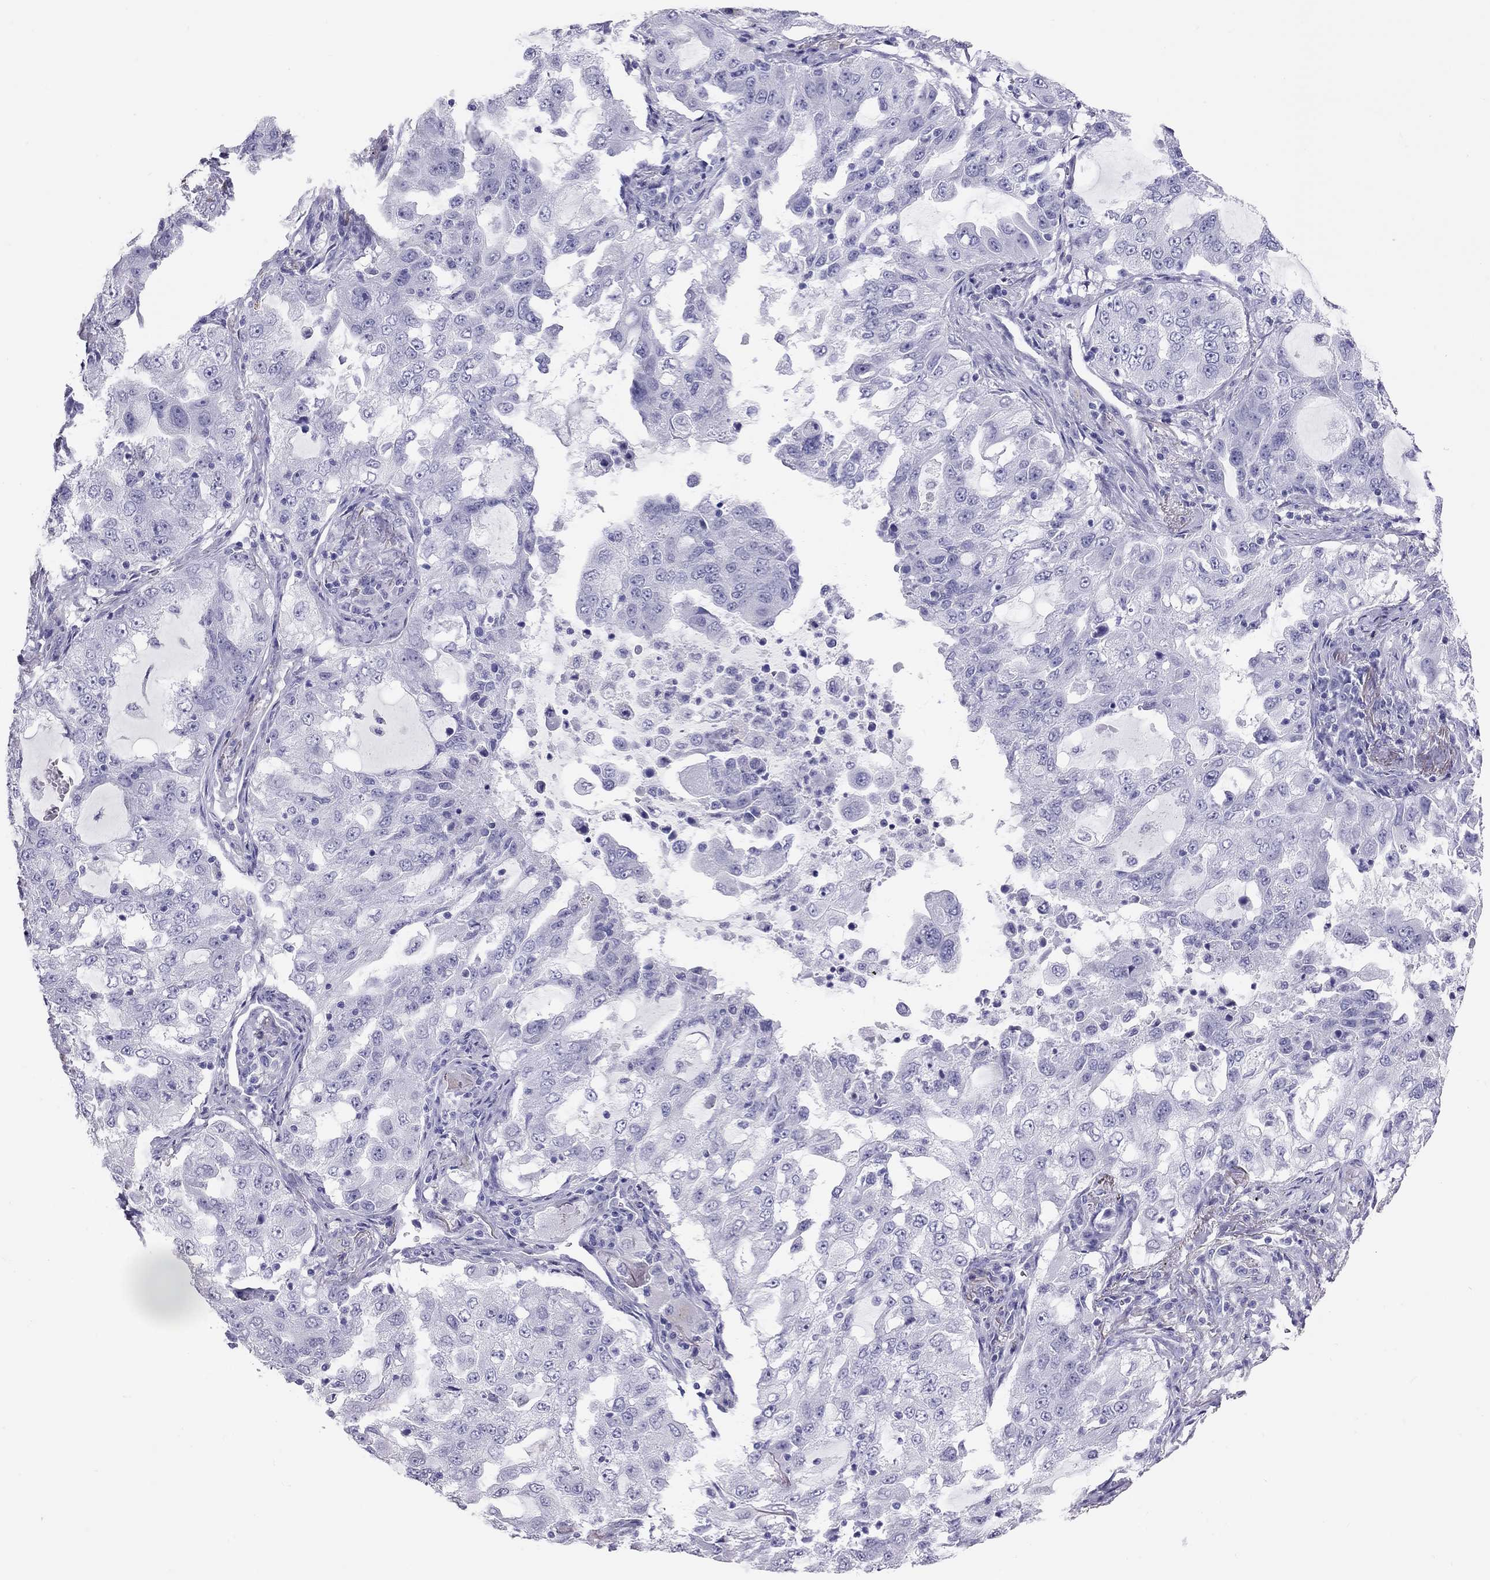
{"staining": {"intensity": "negative", "quantity": "none", "location": "none"}, "tissue": "lung cancer", "cell_type": "Tumor cells", "image_type": "cancer", "snomed": [{"axis": "morphology", "description": "Adenocarcinoma, NOS"}, {"axis": "topography", "description": "Lung"}], "caption": "High magnification brightfield microscopy of adenocarcinoma (lung) stained with DAB (3,3'-diaminobenzidine) (brown) and counterstained with hematoxylin (blue): tumor cells show no significant staining. (DAB (3,3'-diaminobenzidine) immunohistochemistry (IHC), high magnification).", "gene": "PSMB11", "patient": {"sex": "female", "age": 61}}